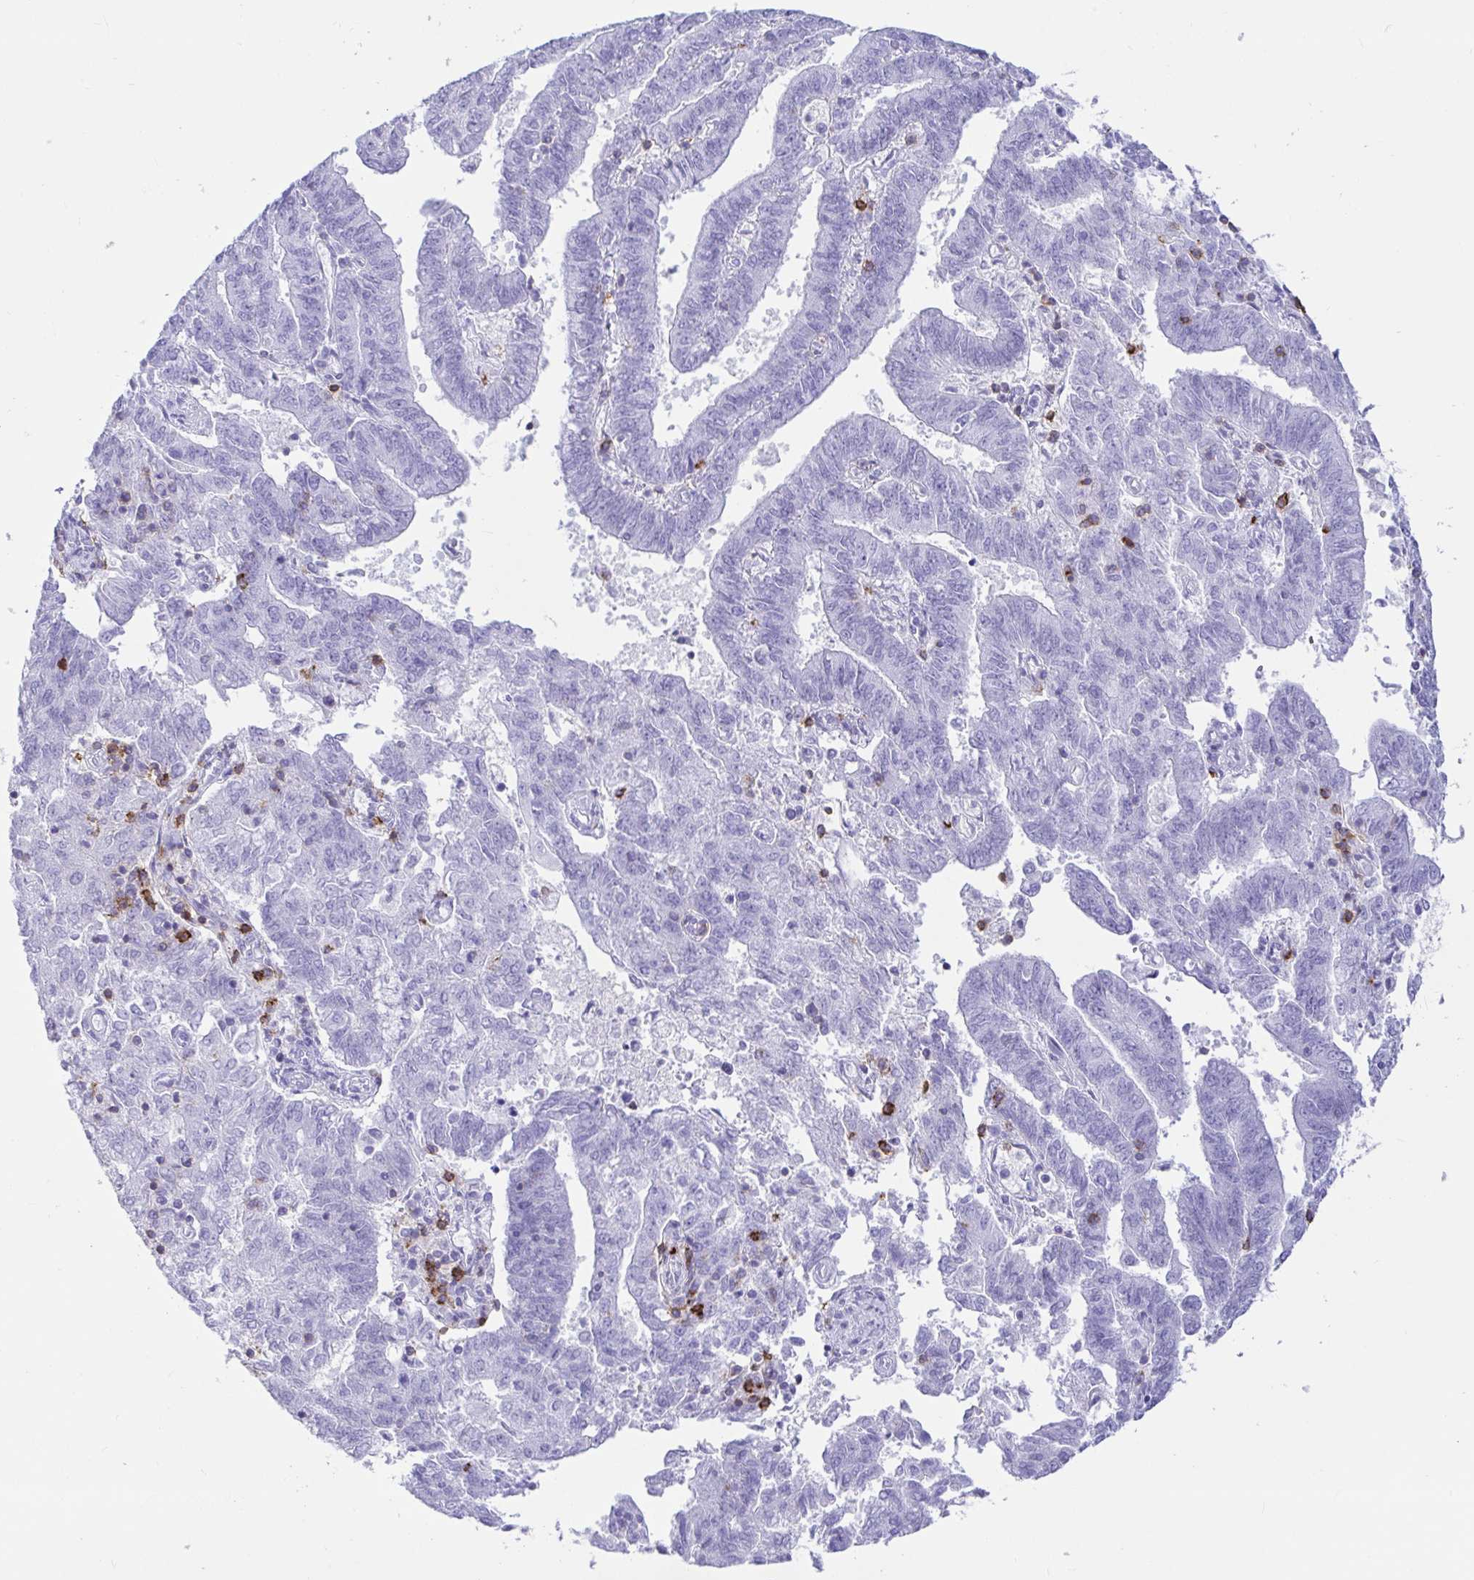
{"staining": {"intensity": "negative", "quantity": "none", "location": "none"}, "tissue": "endometrial cancer", "cell_type": "Tumor cells", "image_type": "cancer", "snomed": [{"axis": "morphology", "description": "Adenocarcinoma, NOS"}, {"axis": "topography", "description": "Endometrium"}], "caption": "An image of endometrial adenocarcinoma stained for a protein demonstrates no brown staining in tumor cells.", "gene": "CD5", "patient": {"sex": "female", "age": 82}}